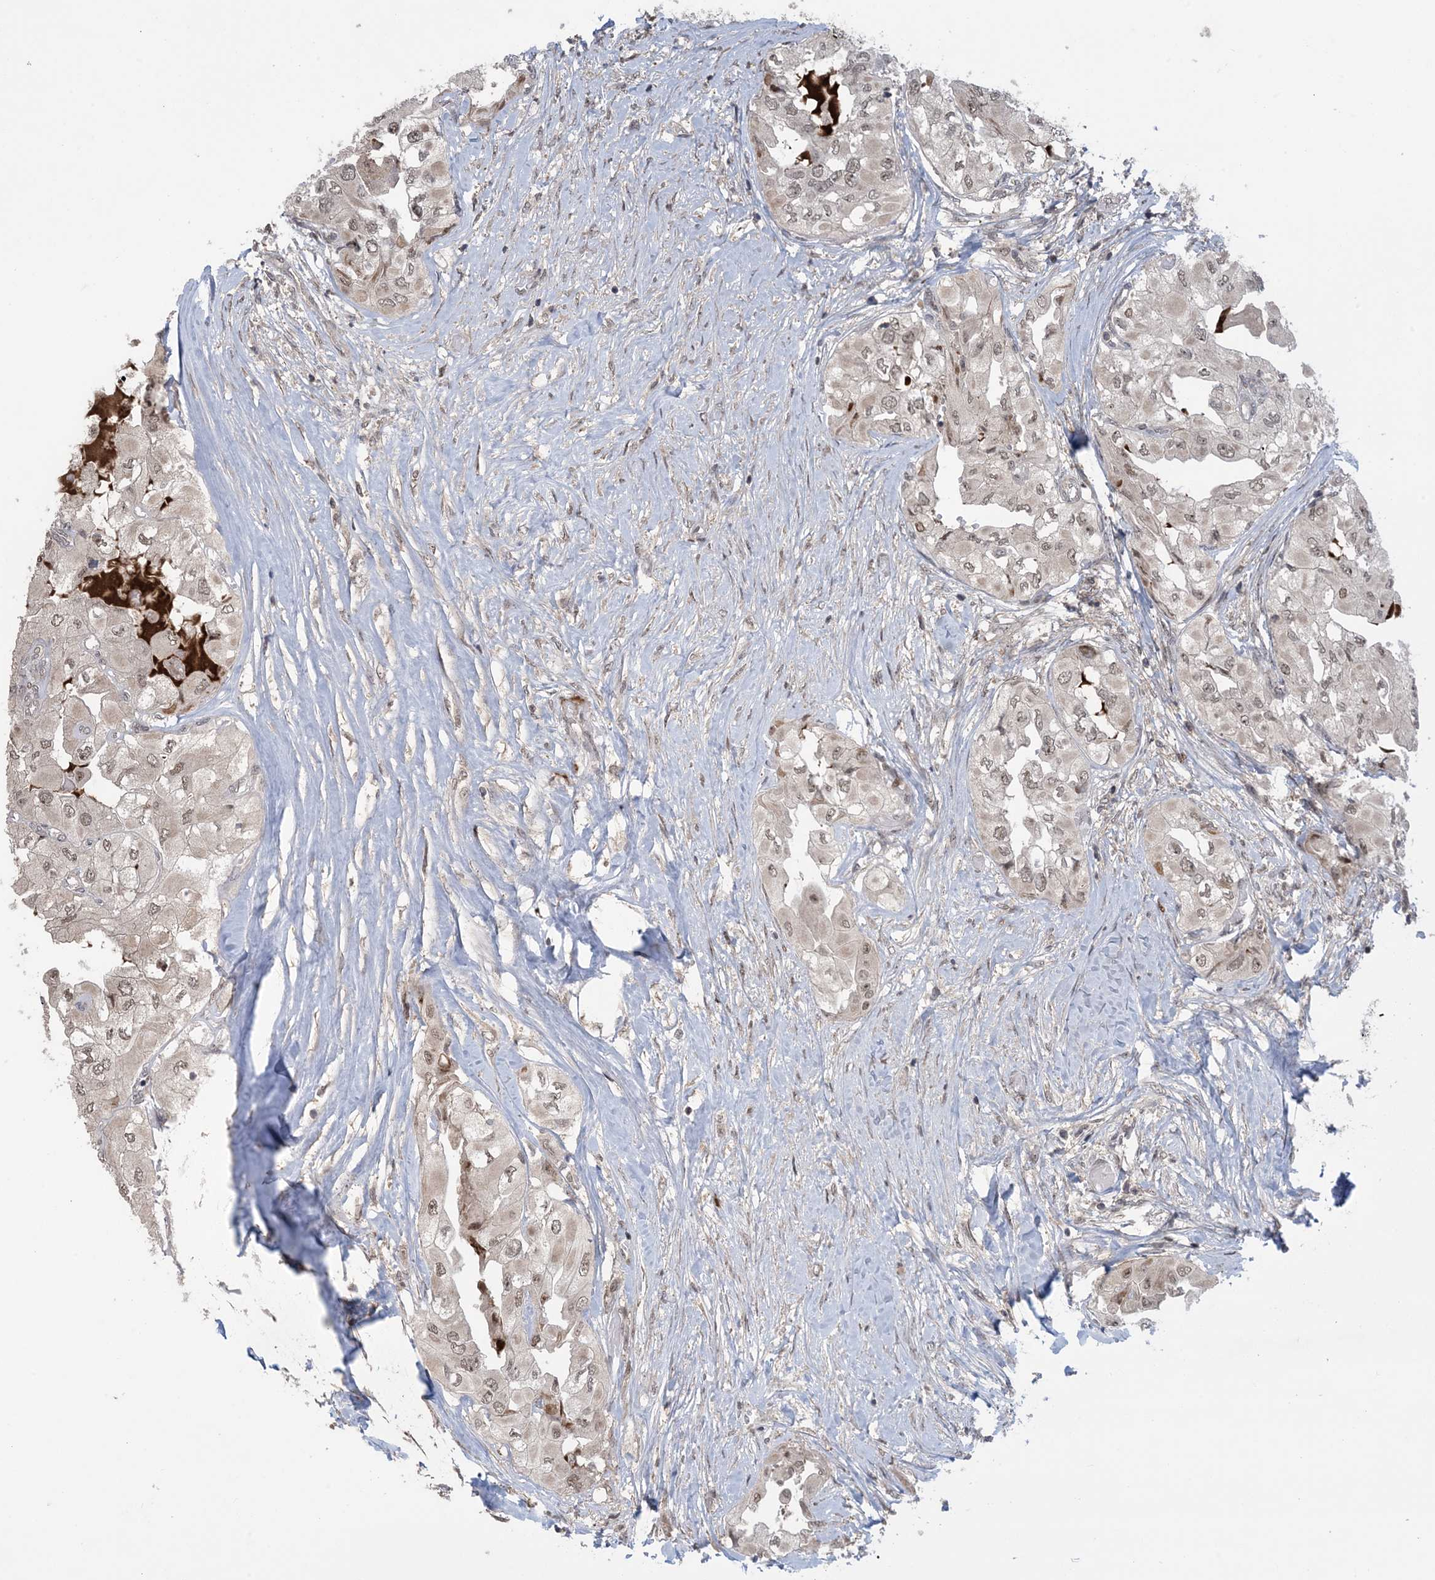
{"staining": {"intensity": "weak", "quantity": ">75%", "location": "nuclear"}, "tissue": "thyroid cancer", "cell_type": "Tumor cells", "image_type": "cancer", "snomed": [{"axis": "morphology", "description": "Papillary adenocarcinoma, NOS"}, {"axis": "topography", "description": "Thyroid gland"}], "caption": "Immunohistochemistry of human thyroid cancer displays low levels of weak nuclear expression in about >75% of tumor cells. The protein of interest is shown in brown color, while the nuclei are stained blue.", "gene": "ZNF710", "patient": {"sex": "female", "age": 59}}